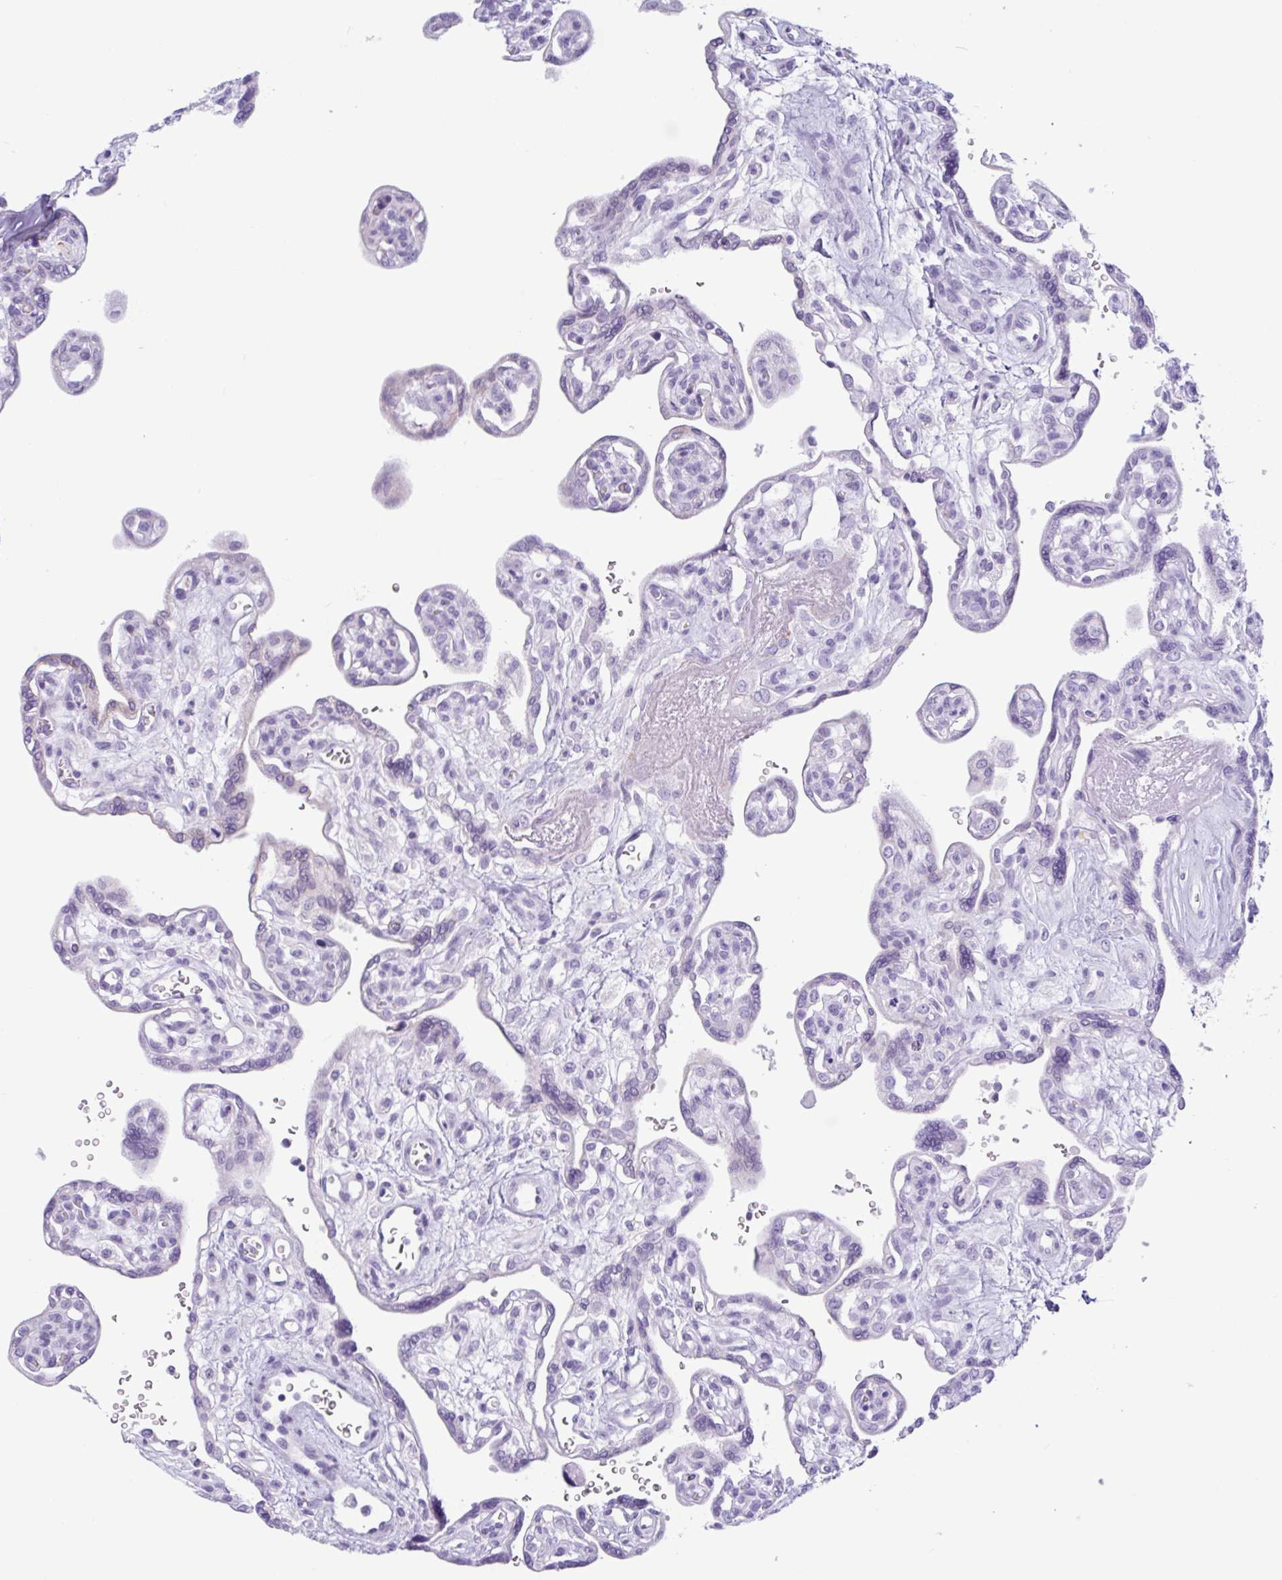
{"staining": {"intensity": "negative", "quantity": "none", "location": "none"}, "tissue": "placenta", "cell_type": "Decidual cells", "image_type": "normal", "snomed": [{"axis": "morphology", "description": "Normal tissue, NOS"}, {"axis": "topography", "description": "Placenta"}], "caption": "A histopathology image of human placenta is negative for staining in decidual cells. (IHC, brightfield microscopy, high magnification).", "gene": "CTSE", "patient": {"sex": "female", "age": 39}}